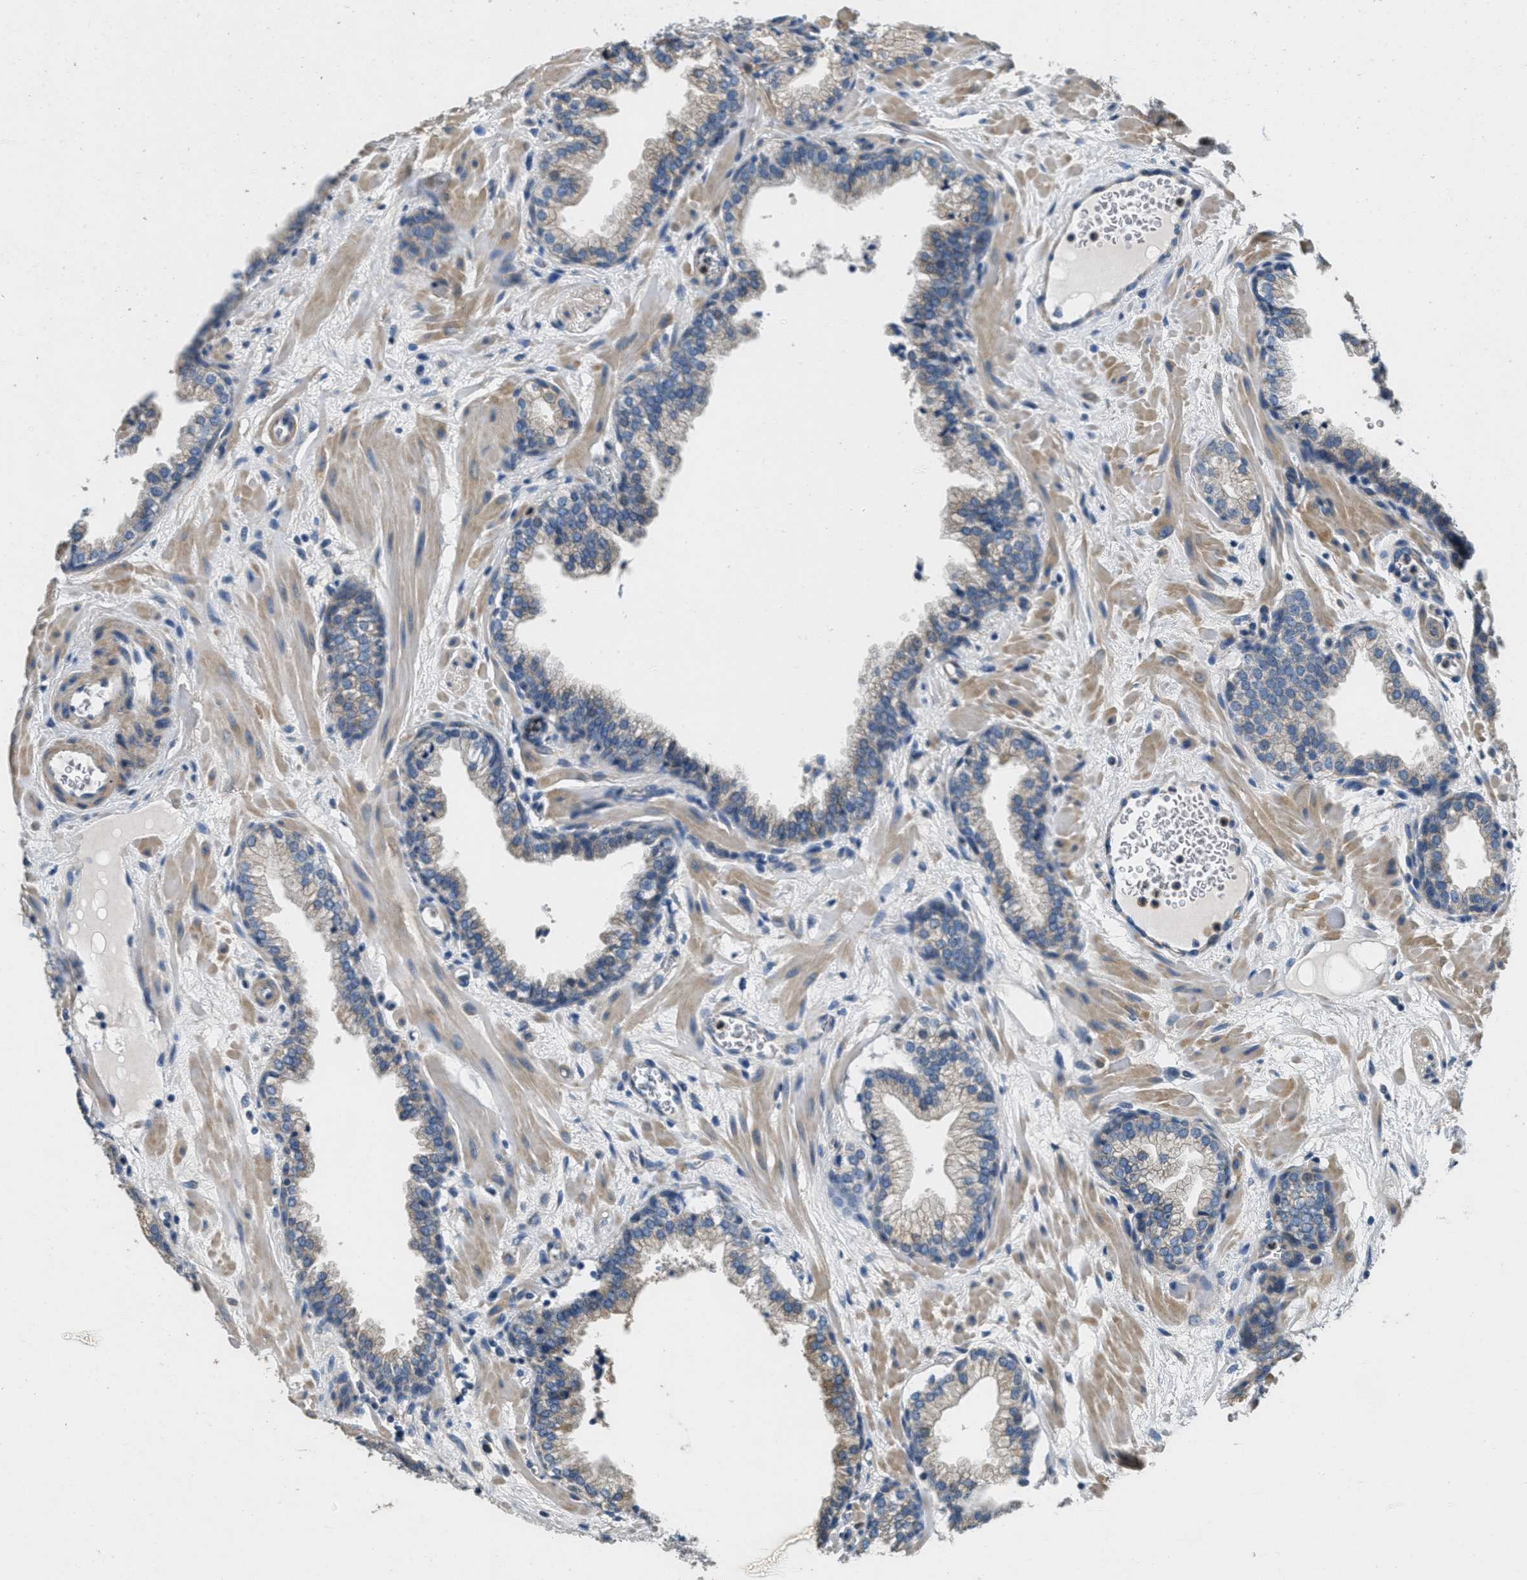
{"staining": {"intensity": "weak", "quantity": "25%-75%", "location": "cytoplasmic/membranous"}, "tissue": "prostate", "cell_type": "Glandular cells", "image_type": "normal", "snomed": [{"axis": "morphology", "description": "Normal tissue, NOS"}, {"axis": "morphology", "description": "Urothelial carcinoma, Low grade"}, {"axis": "topography", "description": "Urinary bladder"}, {"axis": "topography", "description": "Prostate"}], "caption": "Brown immunohistochemical staining in benign human prostate displays weak cytoplasmic/membranous positivity in about 25%-75% of glandular cells.", "gene": "TOMM70", "patient": {"sex": "male", "age": 60}}